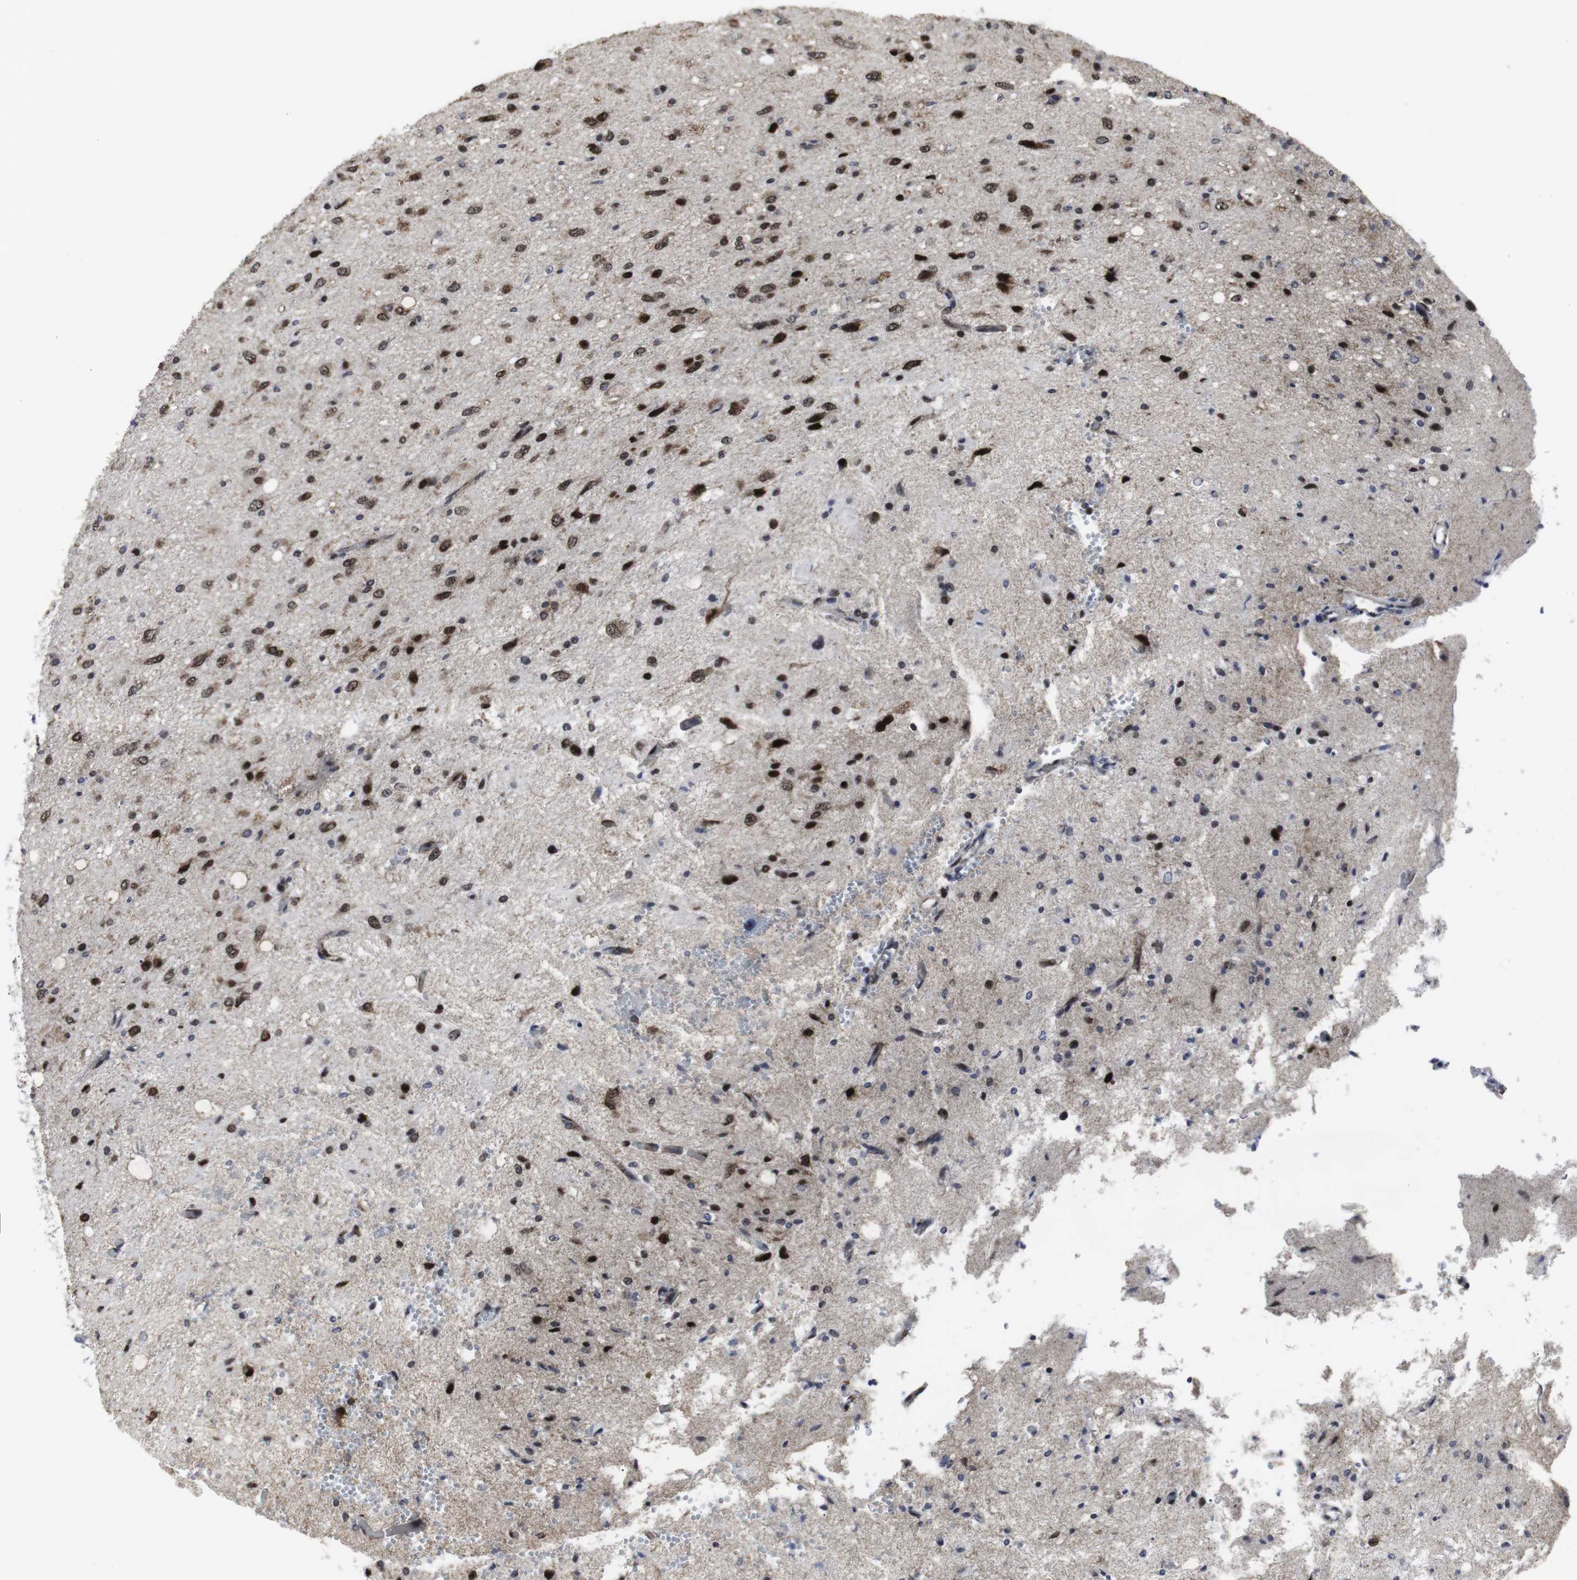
{"staining": {"intensity": "strong", "quantity": ">75%", "location": "cytoplasmic/membranous"}, "tissue": "glioma", "cell_type": "Tumor cells", "image_type": "cancer", "snomed": [{"axis": "morphology", "description": "Glioma, malignant, Low grade"}, {"axis": "topography", "description": "Brain"}], "caption": "DAB (3,3'-diaminobenzidine) immunohistochemical staining of glioma reveals strong cytoplasmic/membranous protein expression in about >75% of tumor cells.", "gene": "MLH1", "patient": {"sex": "male", "age": 77}}